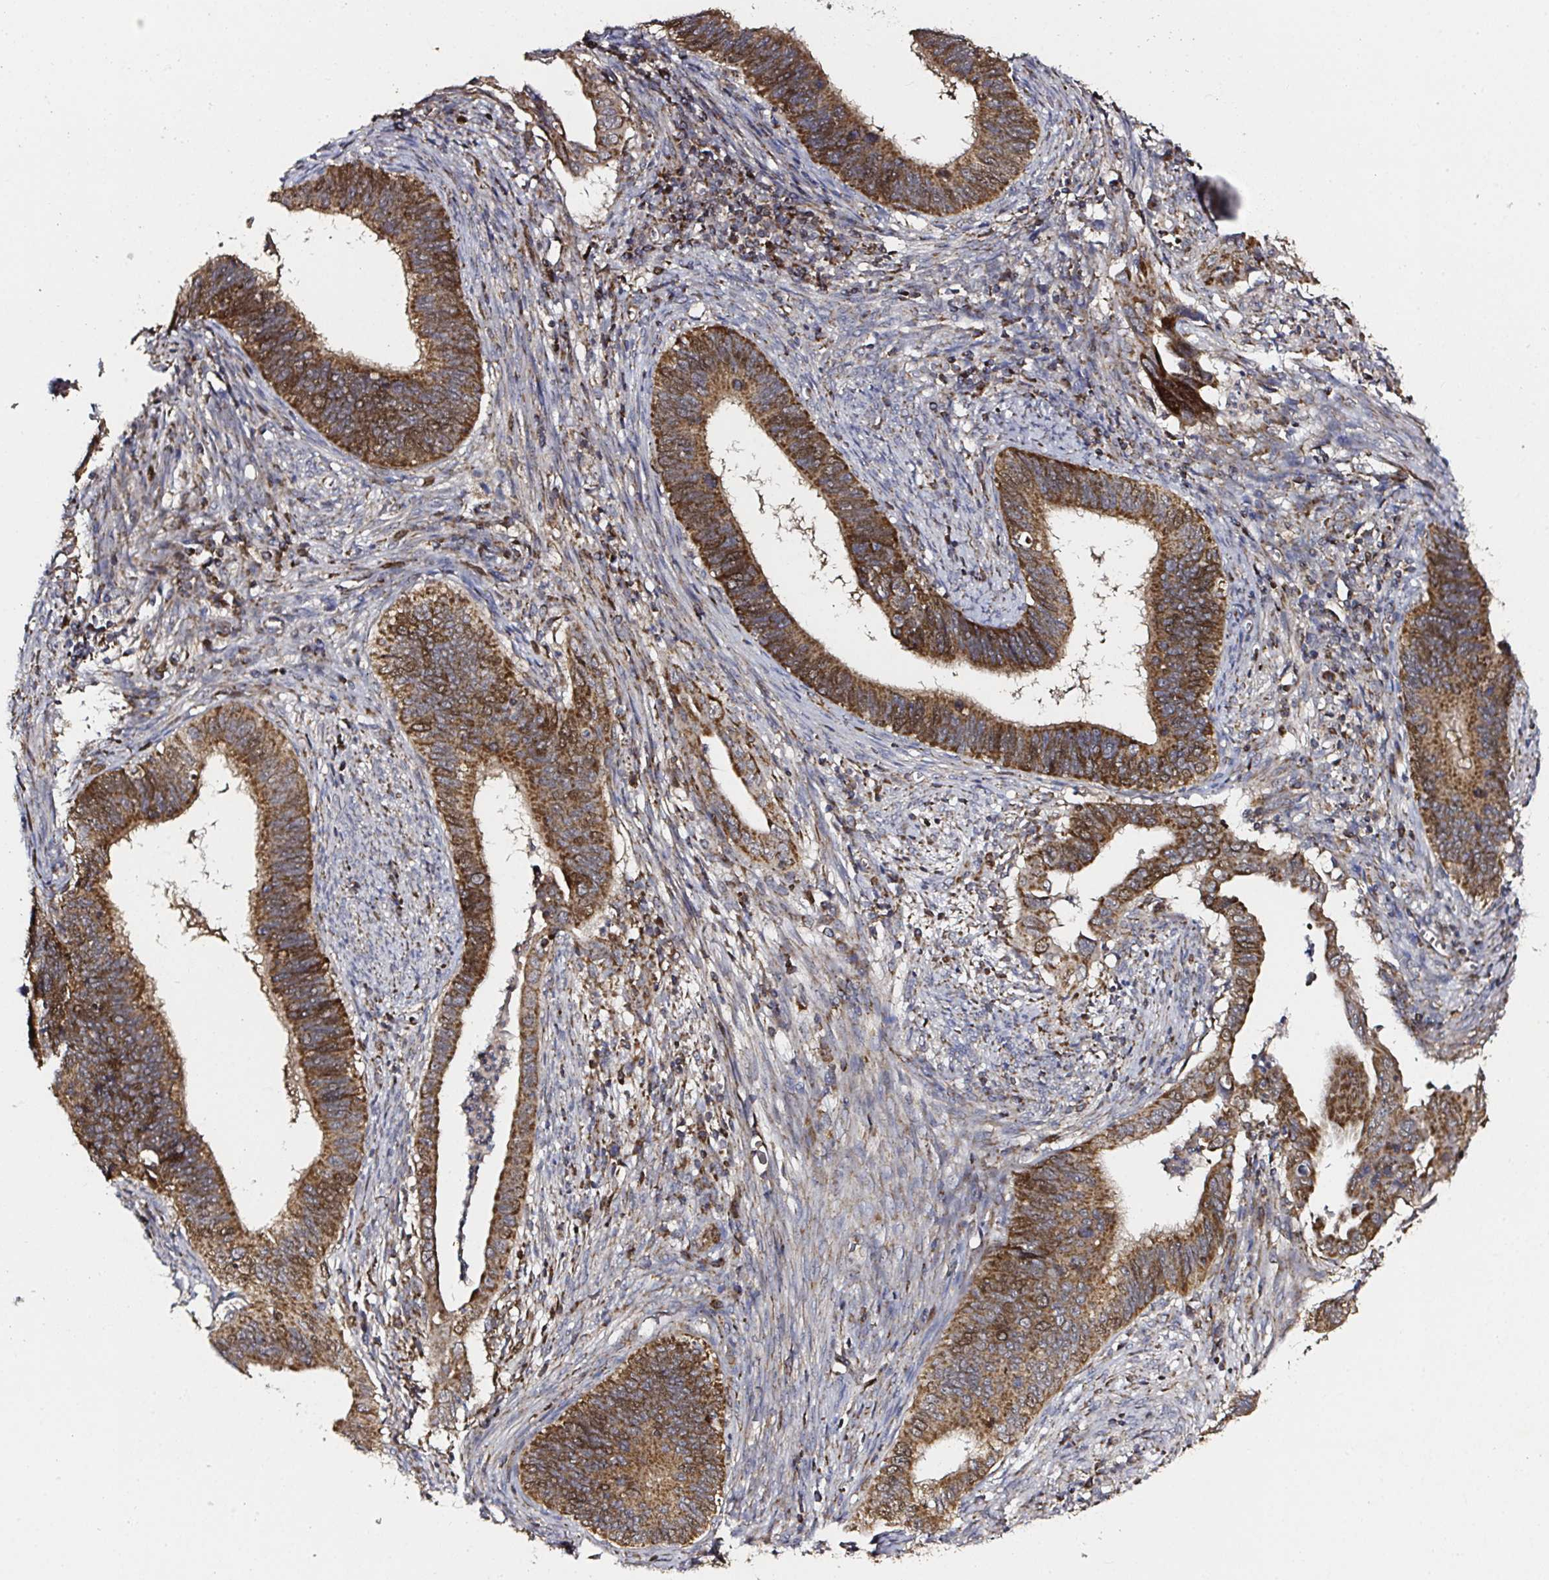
{"staining": {"intensity": "strong", "quantity": ">75%", "location": "cytoplasmic/membranous"}, "tissue": "cervical cancer", "cell_type": "Tumor cells", "image_type": "cancer", "snomed": [{"axis": "morphology", "description": "Adenocarcinoma, NOS"}, {"axis": "topography", "description": "Cervix"}], "caption": "The micrograph reveals a brown stain indicating the presence of a protein in the cytoplasmic/membranous of tumor cells in cervical cancer (adenocarcinoma). The staining was performed using DAB to visualize the protein expression in brown, while the nuclei were stained in blue with hematoxylin (Magnification: 20x).", "gene": "ATAD3B", "patient": {"sex": "female", "age": 42}}